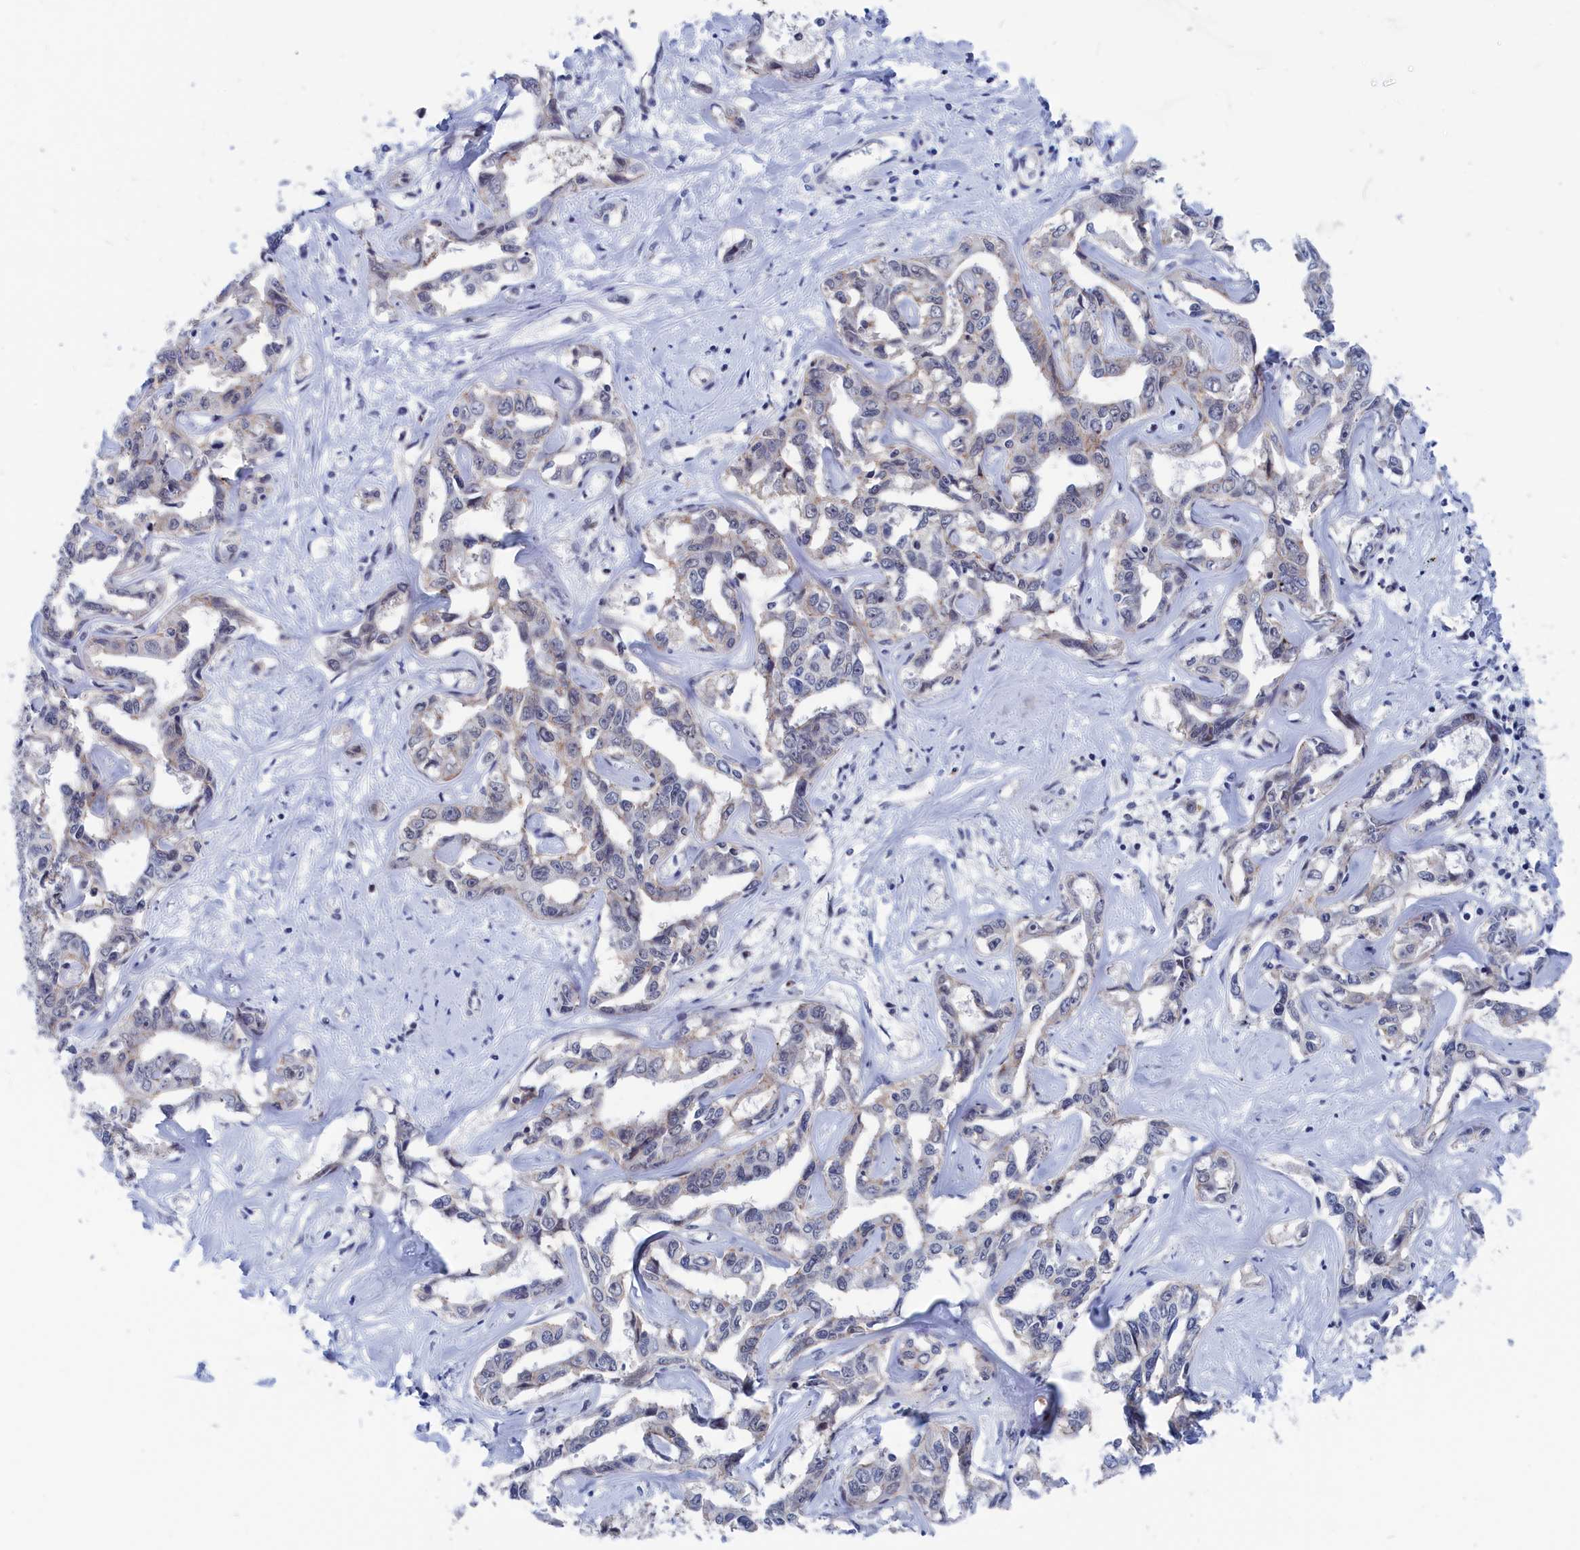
{"staining": {"intensity": "negative", "quantity": "none", "location": "none"}, "tissue": "liver cancer", "cell_type": "Tumor cells", "image_type": "cancer", "snomed": [{"axis": "morphology", "description": "Cholangiocarcinoma"}, {"axis": "topography", "description": "Liver"}], "caption": "The immunohistochemistry image has no significant staining in tumor cells of liver cancer (cholangiocarcinoma) tissue.", "gene": "MARCHF3", "patient": {"sex": "male", "age": 59}}